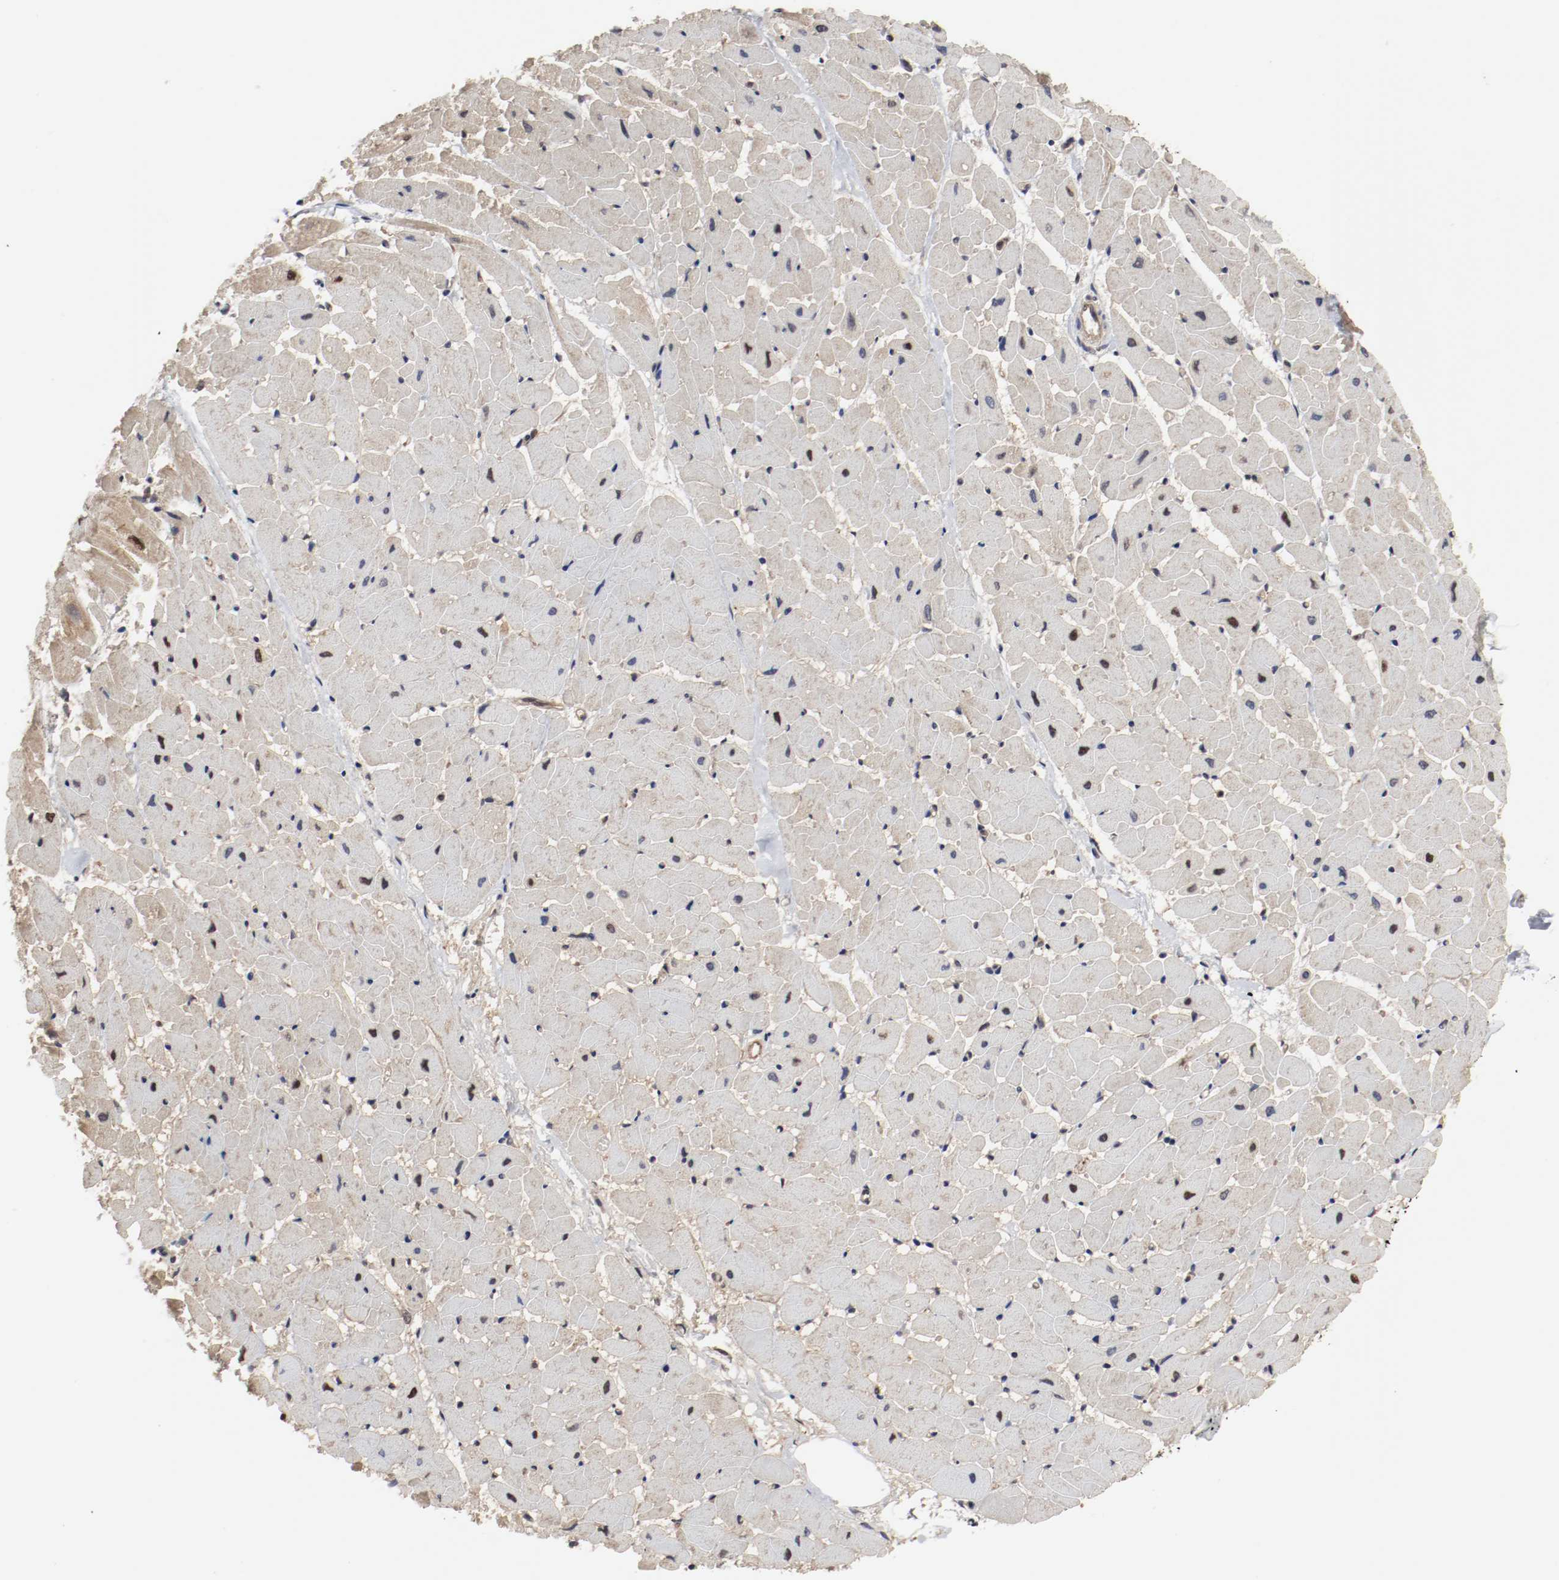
{"staining": {"intensity": "moderate", "quantity": "25%-75%", "location": "cytoplasmic/membranous,nuclear"}, "tissue": "heart muscle", "cell_type": "Cardiomyocytes", "image_type": "normal", "snomed": [{"axis": "morphology", "description": "Normal tissue, NOS"}, {"axis": "topography", "description": "Heart"}], "caption": "Immunohistochemical staining of normal human heart muscle displays 25%-75% levels of moderate cytoplasmic/membranous,nuclear protein expression in about 25%-75% of cardiomyocytes.", "gene": "AFG3L2", "patient": {"sex": "female", "age": 19}}